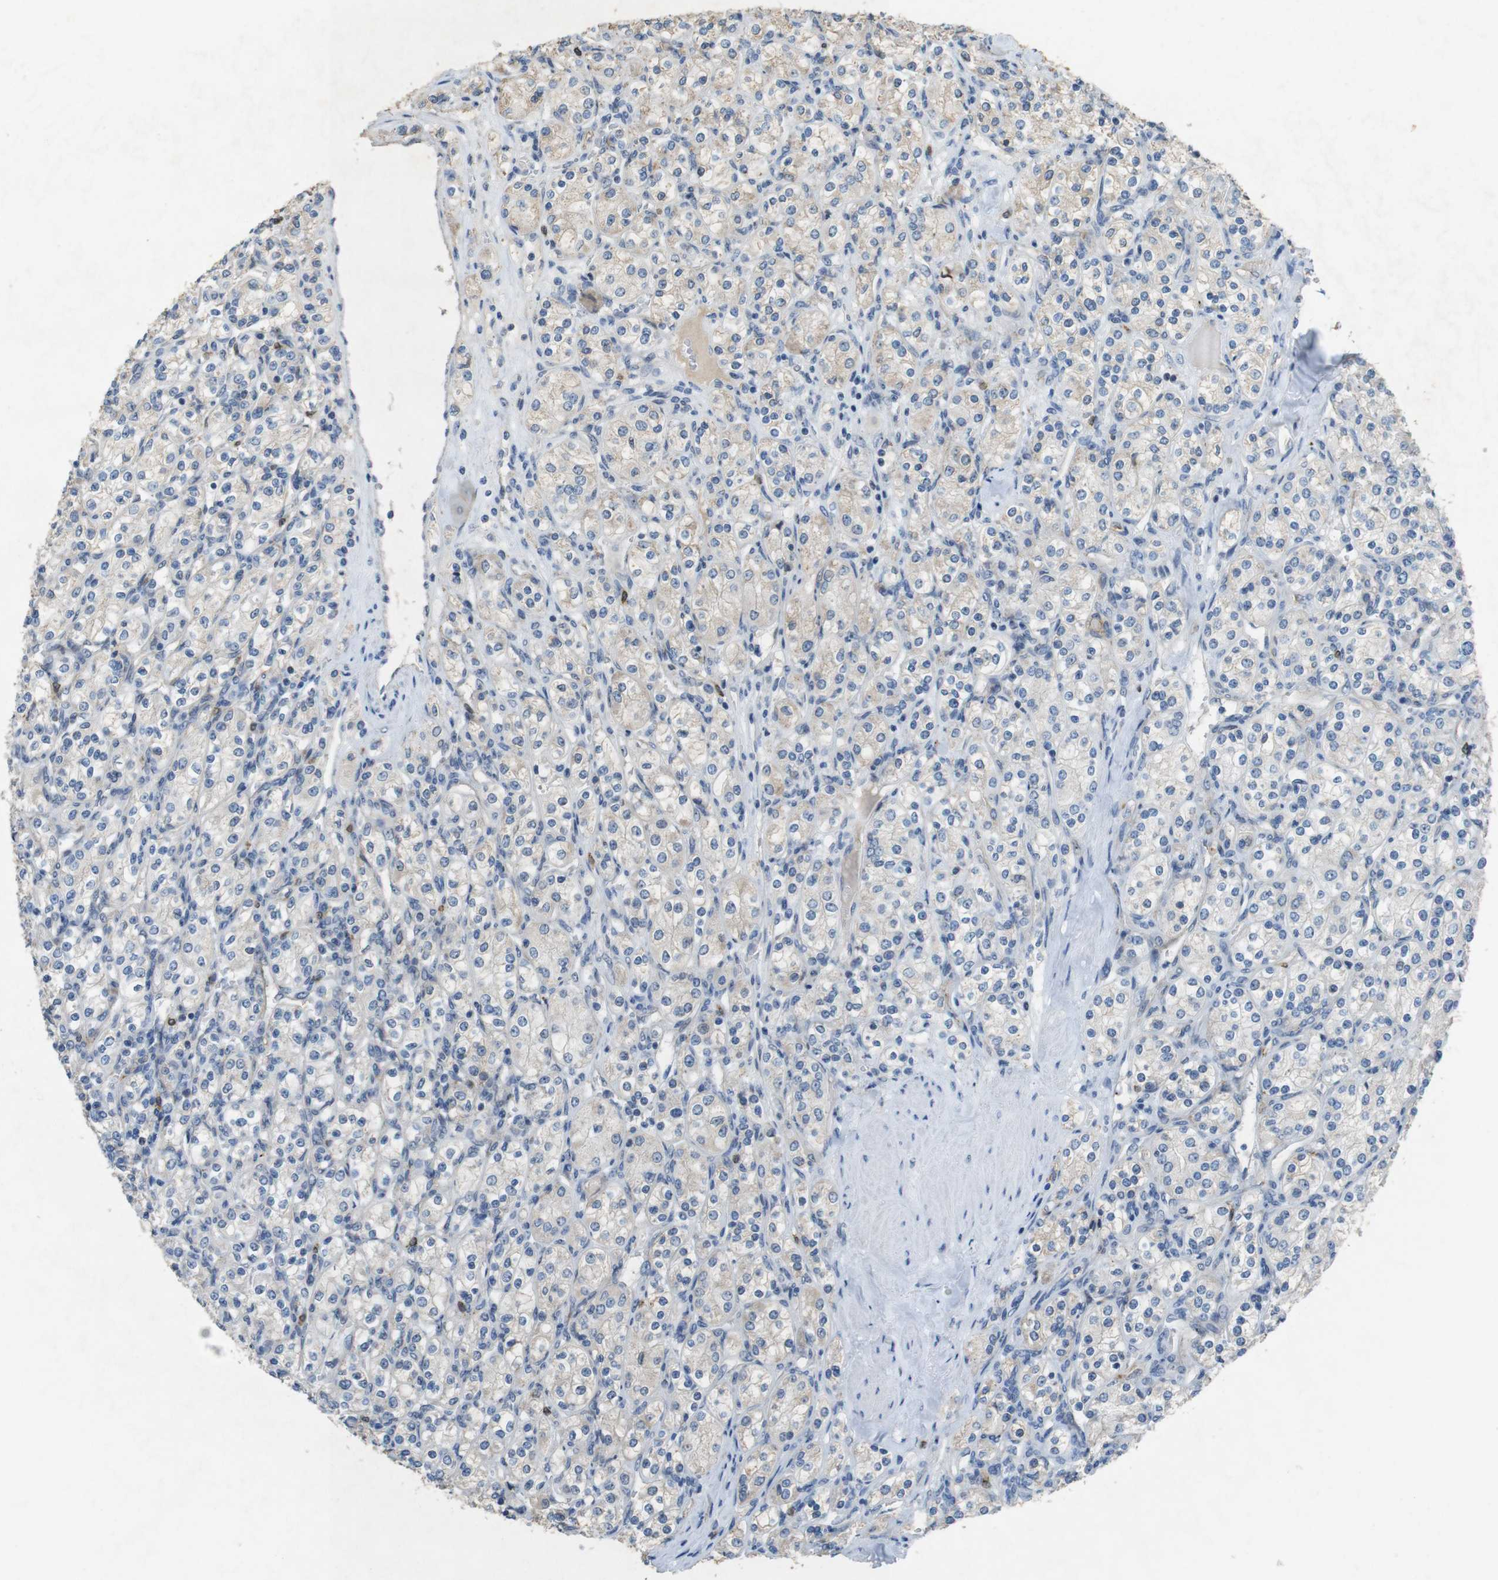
{"staining": {"intensity": "weak", "quantity": "<25%", "location": "cytoplasmic/membranous"}, "tissue": "renal cancer", "cell_type": "Tumor cells", "image_type": "cancer", "snomed": [{"axis": "morphology", "description": "Adenocarcinoma, NOS"}, {"axis": "topography", "description": "Kidney"}], "caption": "Immunohistochemistry (IHC) micrograph of neoplastic tissue: human adenocarcinoma (renal) stained with DAB displays no significant protein staining in tumor cells.", "gene": "TJP3", "patient": {"sex": "male", "age": 77}}